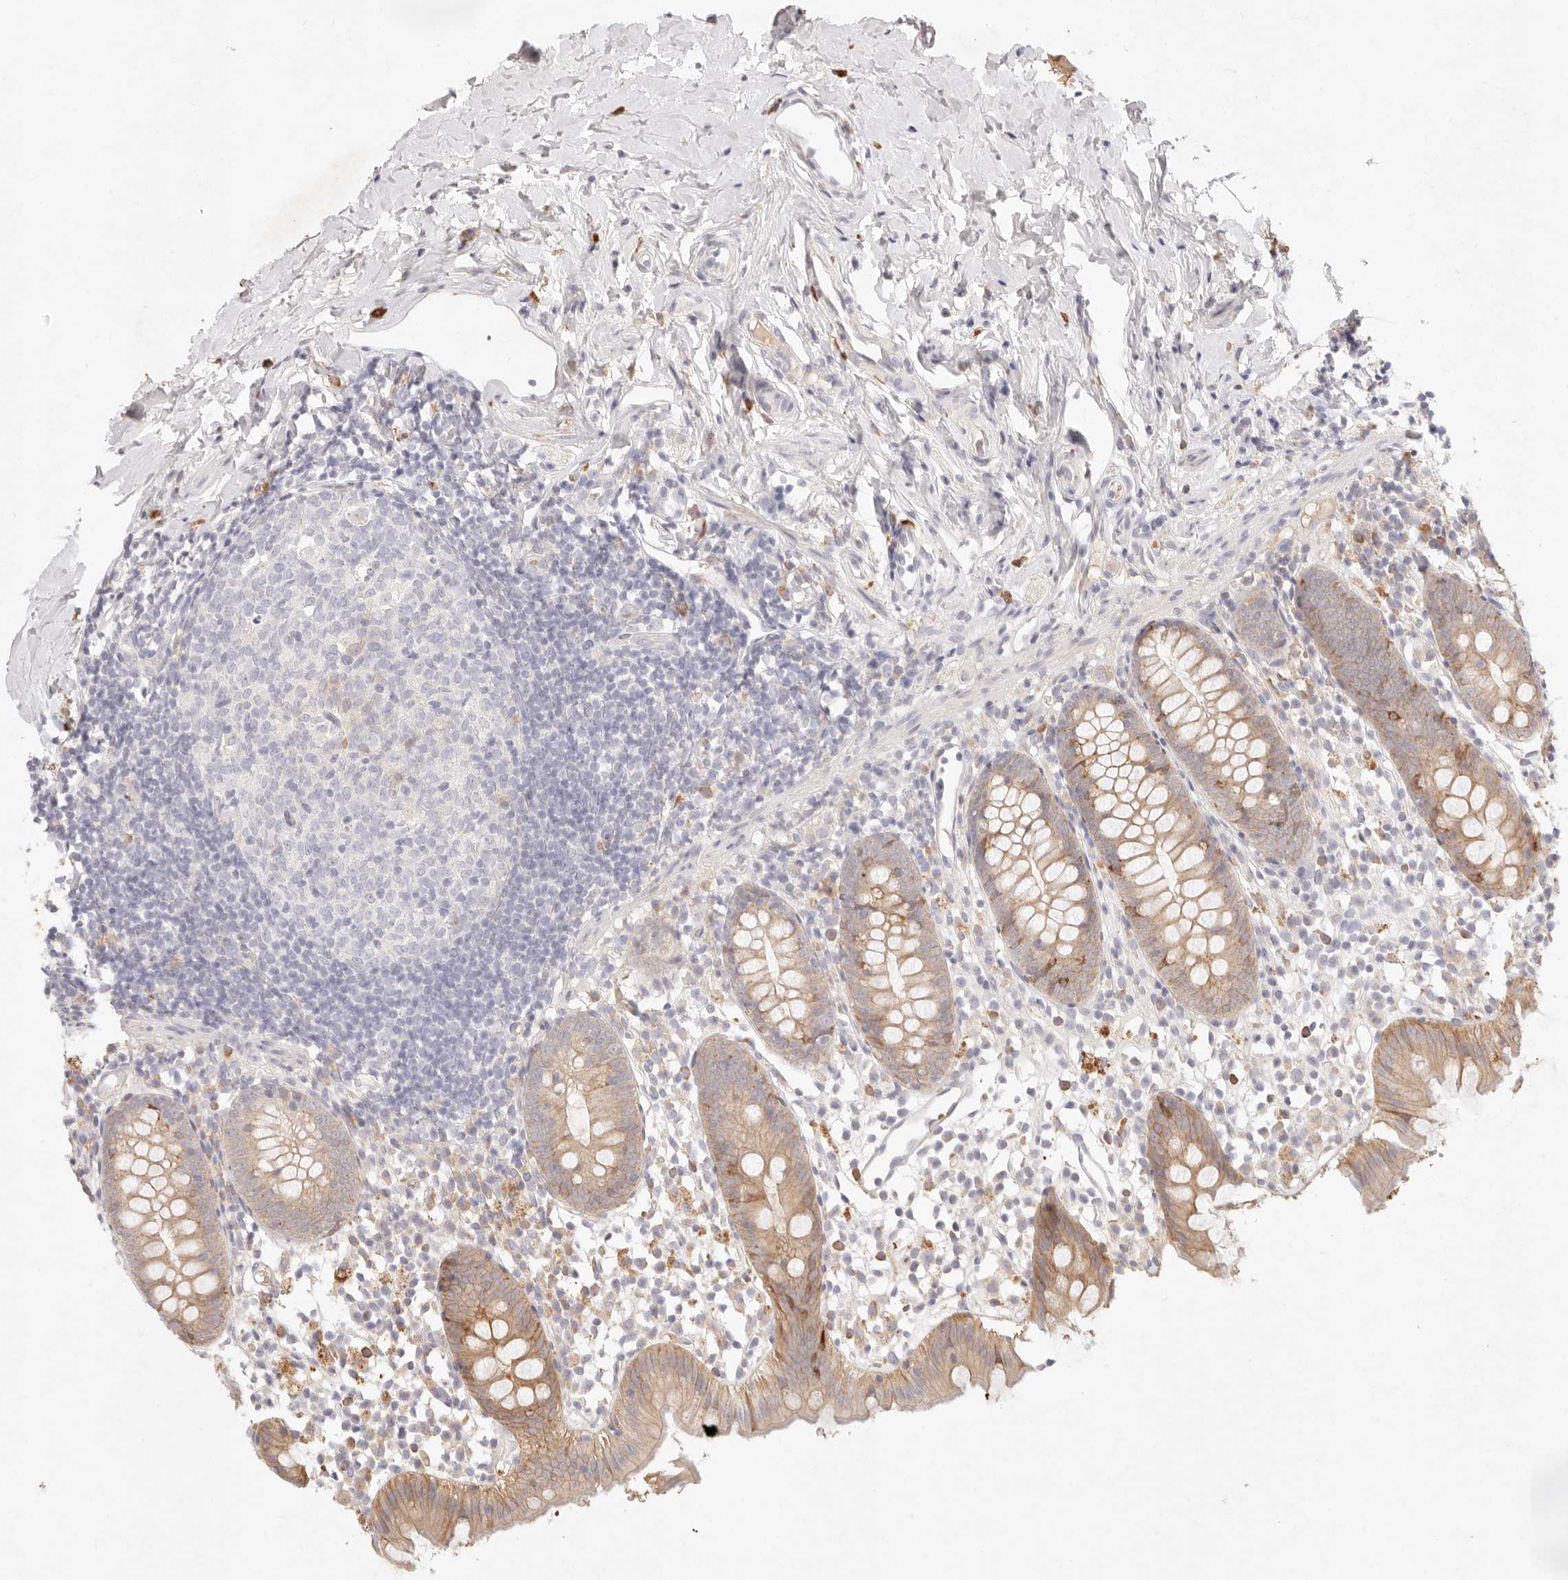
{"staining": {"intensity": "strong", "quantity": ">75%", "location": "cytoplasmic/membranous"}, "tissue": "appendix", "cell_type": "Glandular cells", "image_type": "normal", "snomed": [{"axis": "morphology", "description": "Normal tissue, NOS"}, {"axis": "topography", "description": "Appendix"}], "caption": "Immunohistochemistry of benign appendix demonstrates high levels of strong cytoplasmic/membranous staining in approximately >75% of glandular cells.", "gene": "C1orf127", "patient": {"sex": "female", "age": 20}}